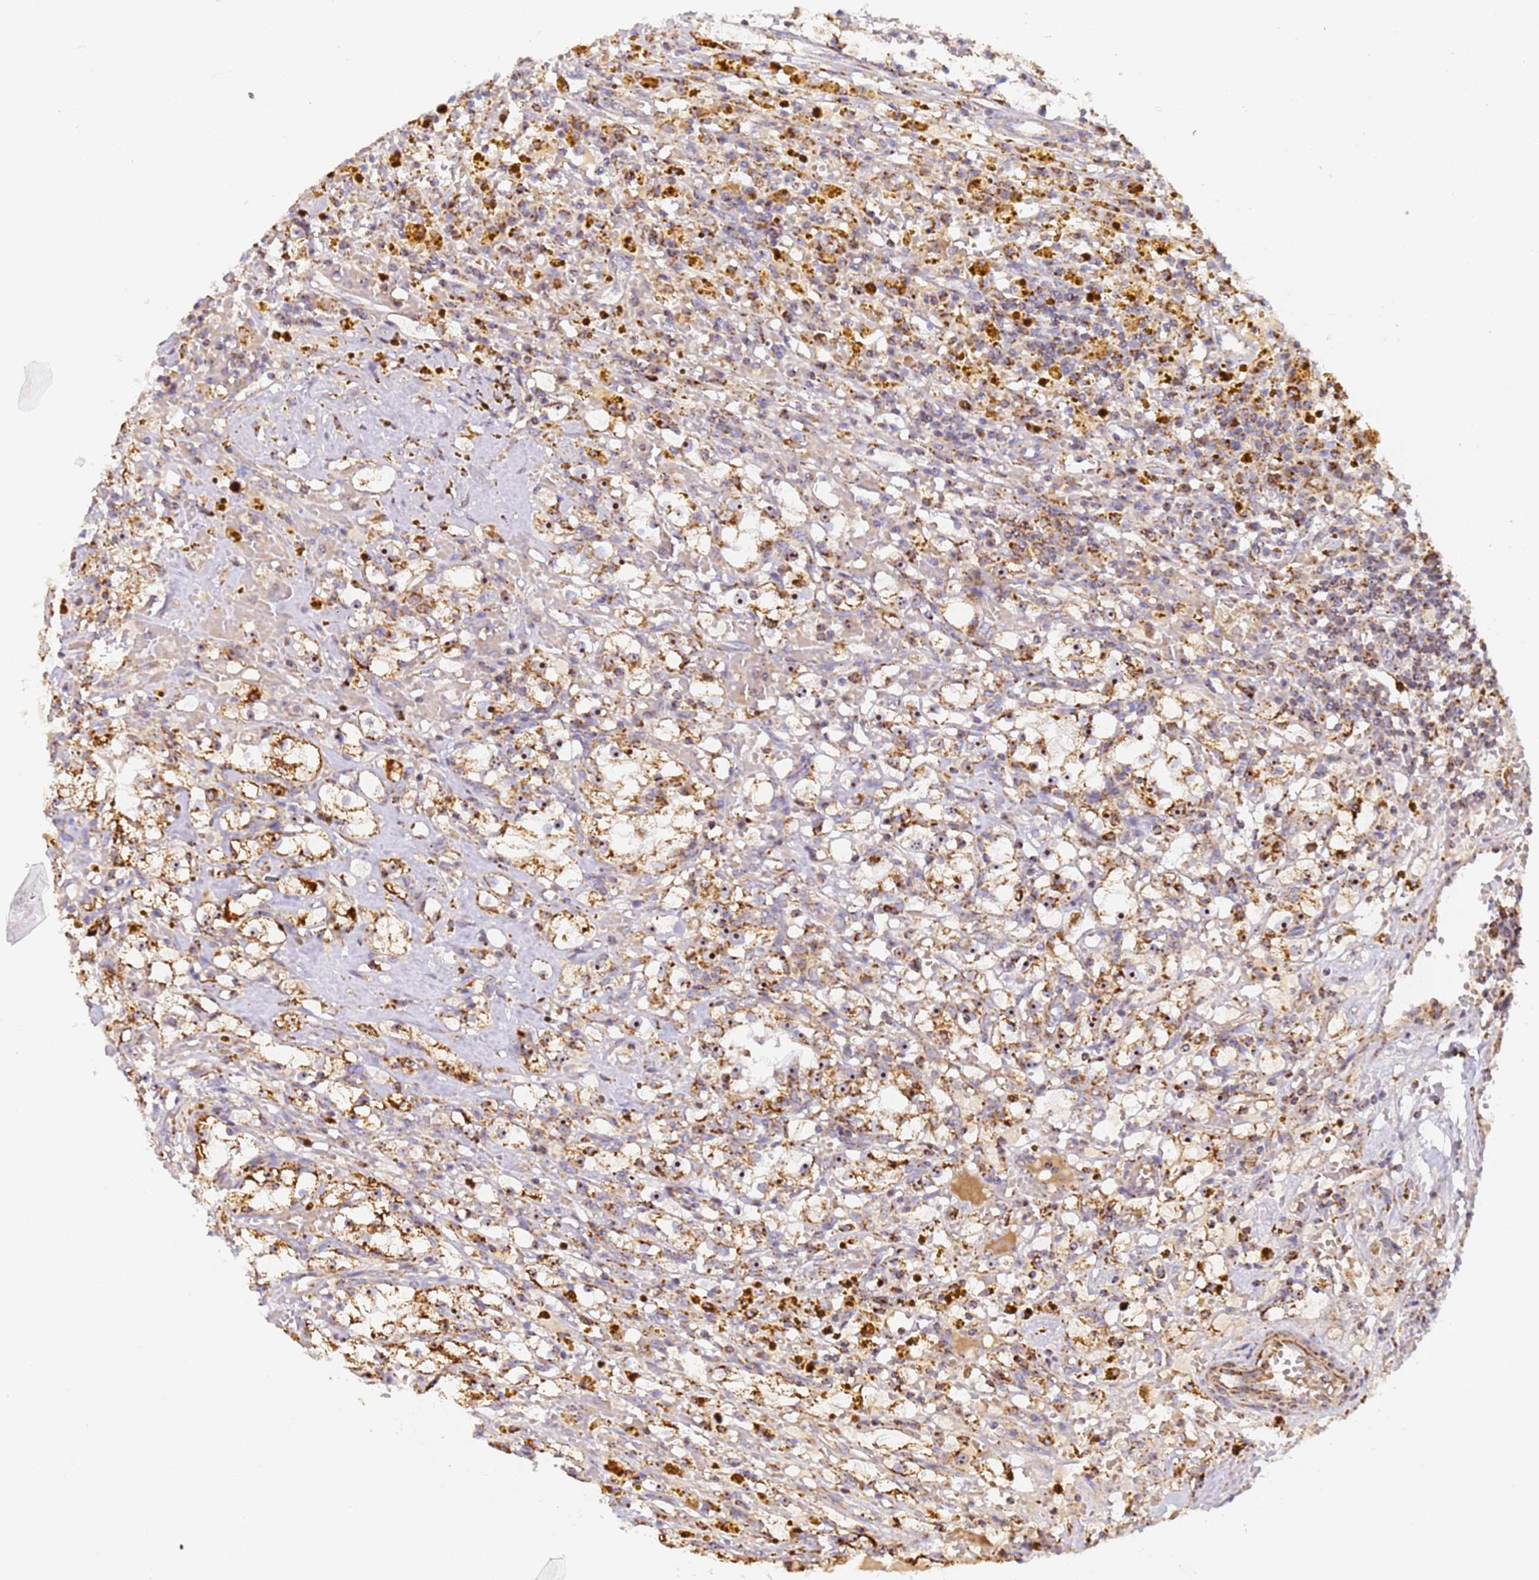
{"staining": {"intensity": "moderate", "quantity": ">75%", "location": "cytoplasmic/membranous"}, "tissue": "renal cancer", "cell_type": "Tumor cells", "image_type": "cancer", "snomed": [{"axis": "morphology", "description": "Adenocarcinoma, NOS"}, {"axis": "topography", "description": "Kidney"}], "caption": "Immunohistochemical staining of renal cancer (adenocarcinoma) exhibits moderate cytoplasmic/membranous protein expression in approximately >75% of tumor cells.", "gene": "FRG2C", "patient": {"sex": "male", "age": 56}}